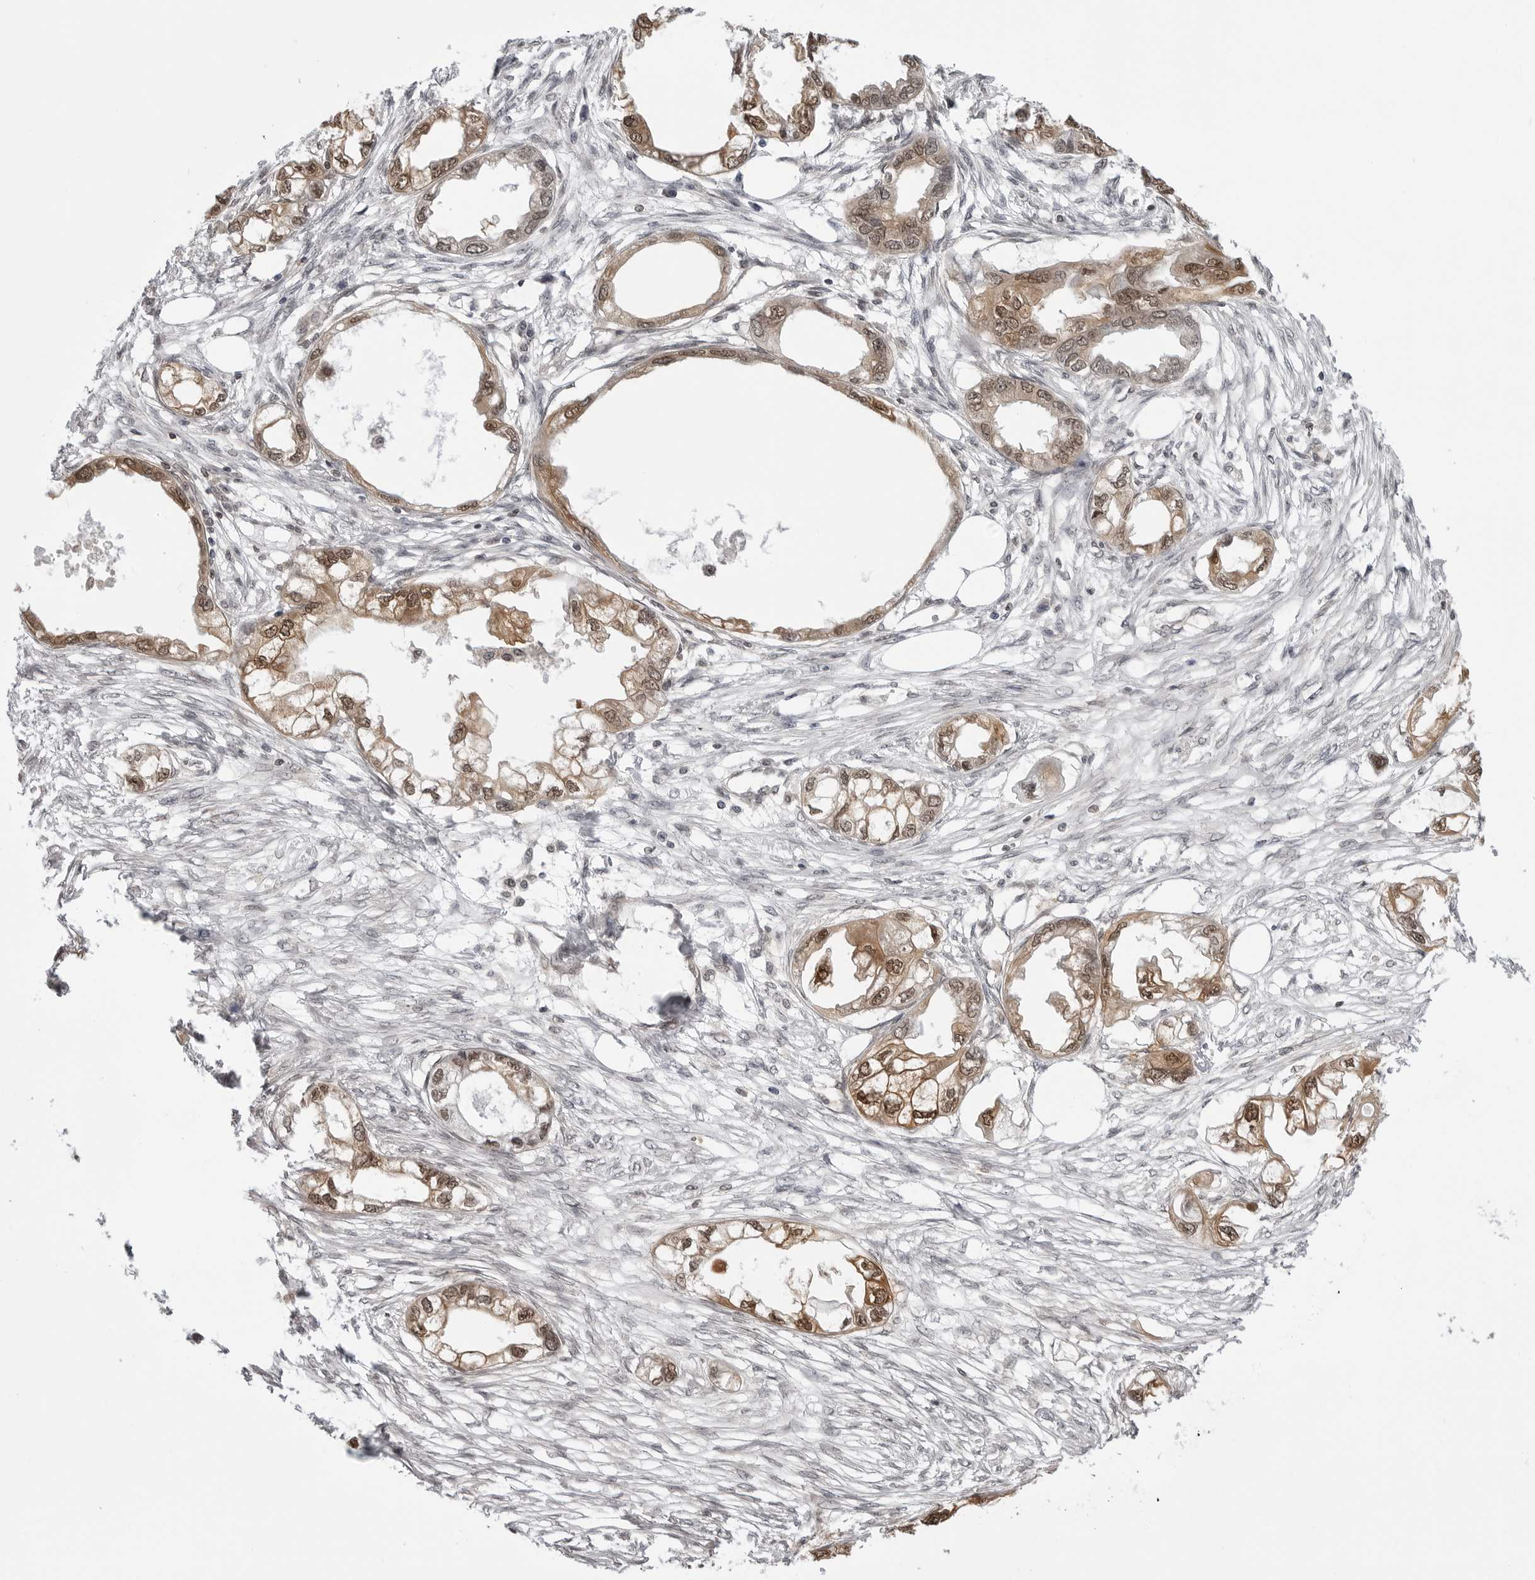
{"staining": {"intensity": "moderate", "quantity": ">75%", "location": "cytoplasmic/membranous,nuclear"}, "tissue": "endometrial cancer", "cell_type": "Tumor cells", "image_type": "cancer", "snomed": [{"axis": "morphology", "description": "Adenocarcinoma, NOS"}, {"axis": "morphology", "description": "Adenocarcinoma, metastatic, NOS"}, {"axis": "topography", "description": "Adipose tissue"}, {"axis": "topography", "description": "Endometrium"}], "caption": "Approximately >75% of tumor cells in metastatic adenocarcinoma (endometrial) display moderate cytoplasmic/membranous and nuclear protein expression as visualized by brown immunohistochemical staining.", "gene": "YWHAG", "patient": {"sex": "female", "age": 67}}